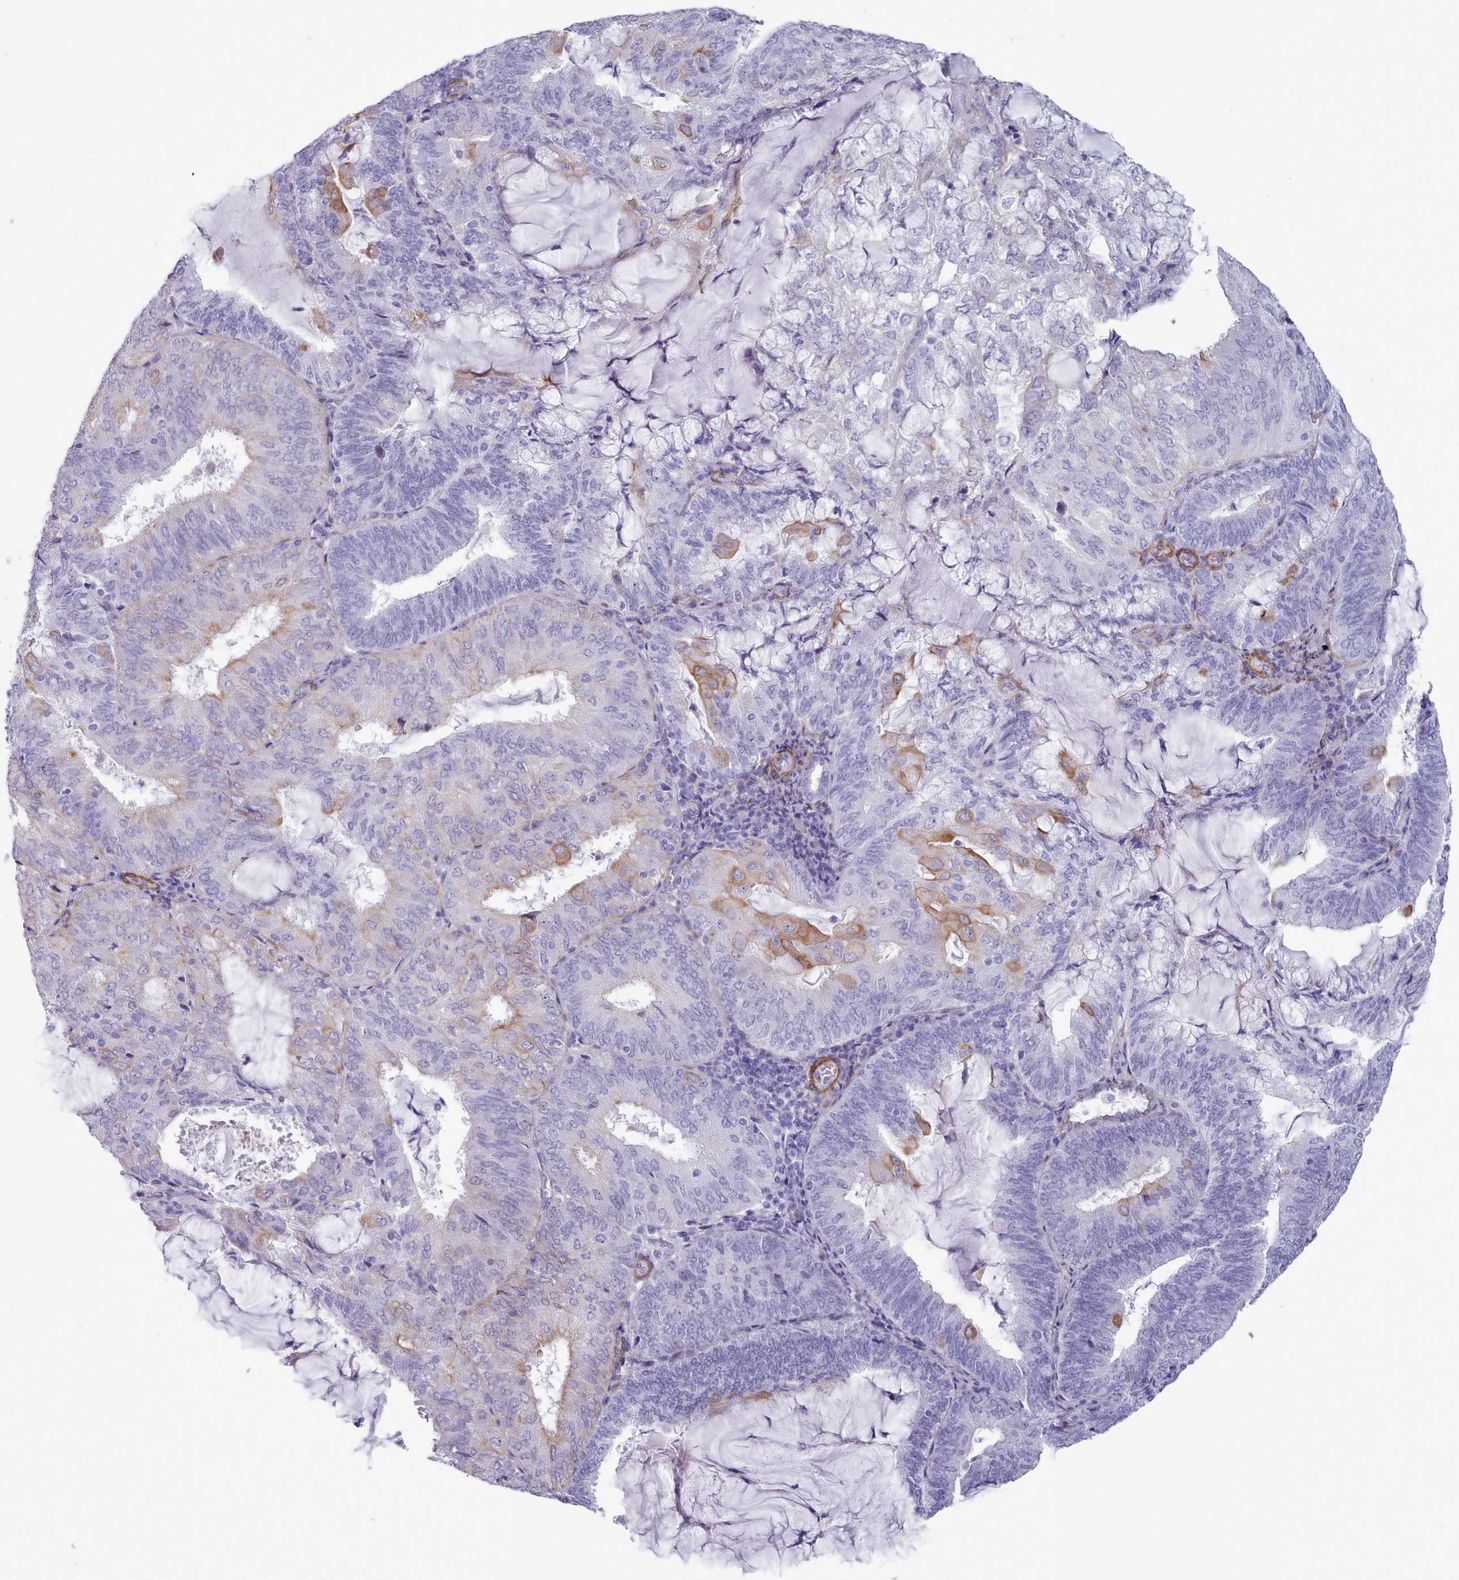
{"staining": {"intensity": "moderate", "quantity": "<25%", "location": "cytoplasmic/membranous"}, "tissue": "endometrial cancer", "cell_type": "Tumor cells", "image_type": "cancer", "snomed": [{"axis": "morphology", "description": "Adenocarcinoma, NOS"}, {"axis": "topography", "description": "Endometrium"}], "caption": "High-power microscopy captured an immunohistochemistry (IHC) micrograph of endometrial cancer, revealing moderate cytoplasmic/membranous staining in approximately <25% of tumor cells.", "gene": "FPGS", "patient": {"sex": "female", "age": 81}}